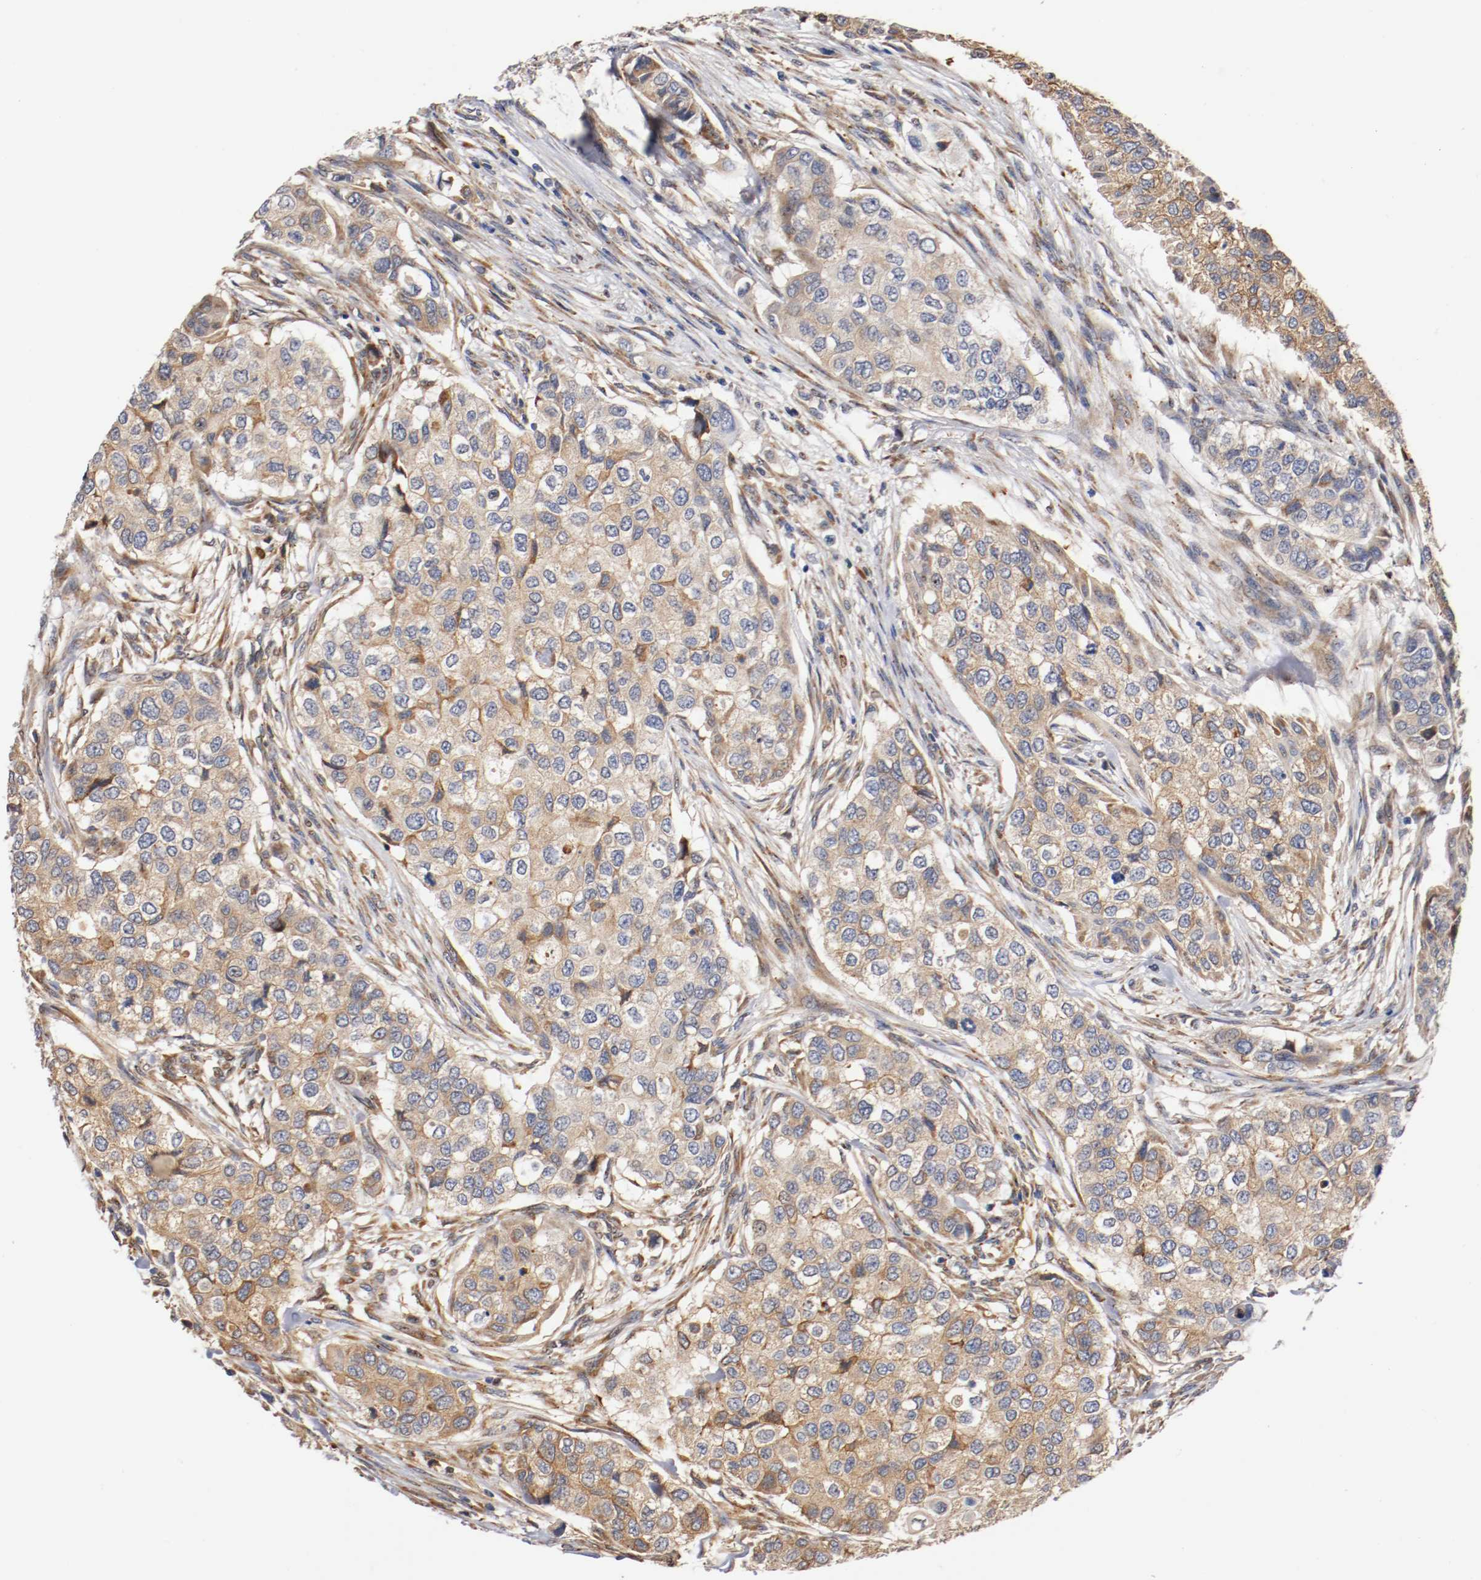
{"staining": {"intensity": "moderate", "quantity": ">75%", "location": "cytoplasmic/membranous"}, "tissue": "breast cancer", "cell_type": "Tumor cells", "image_type": "cancer", "snomed": [{"axis": "morphology", "description": "Normal tissue, NOS"}, {"axis": "morphology", "description": "Duct carcinoma"}, {"axis": "topography", "description": "Breast"}], "caption": "High-magnification brightfield microscopy of breast cancer (invasive ductal carcinoma) stained with DAB (3,3'-diaminobenzidine) (brown) and counterstained with hematoxylin (blue). tumor cells exhibit moderate cytoplasmic/membranous positivity is identified in about>75% of cells.", "gene": "TNFSF13", "patient": {"sex": "female", "age": 49}}